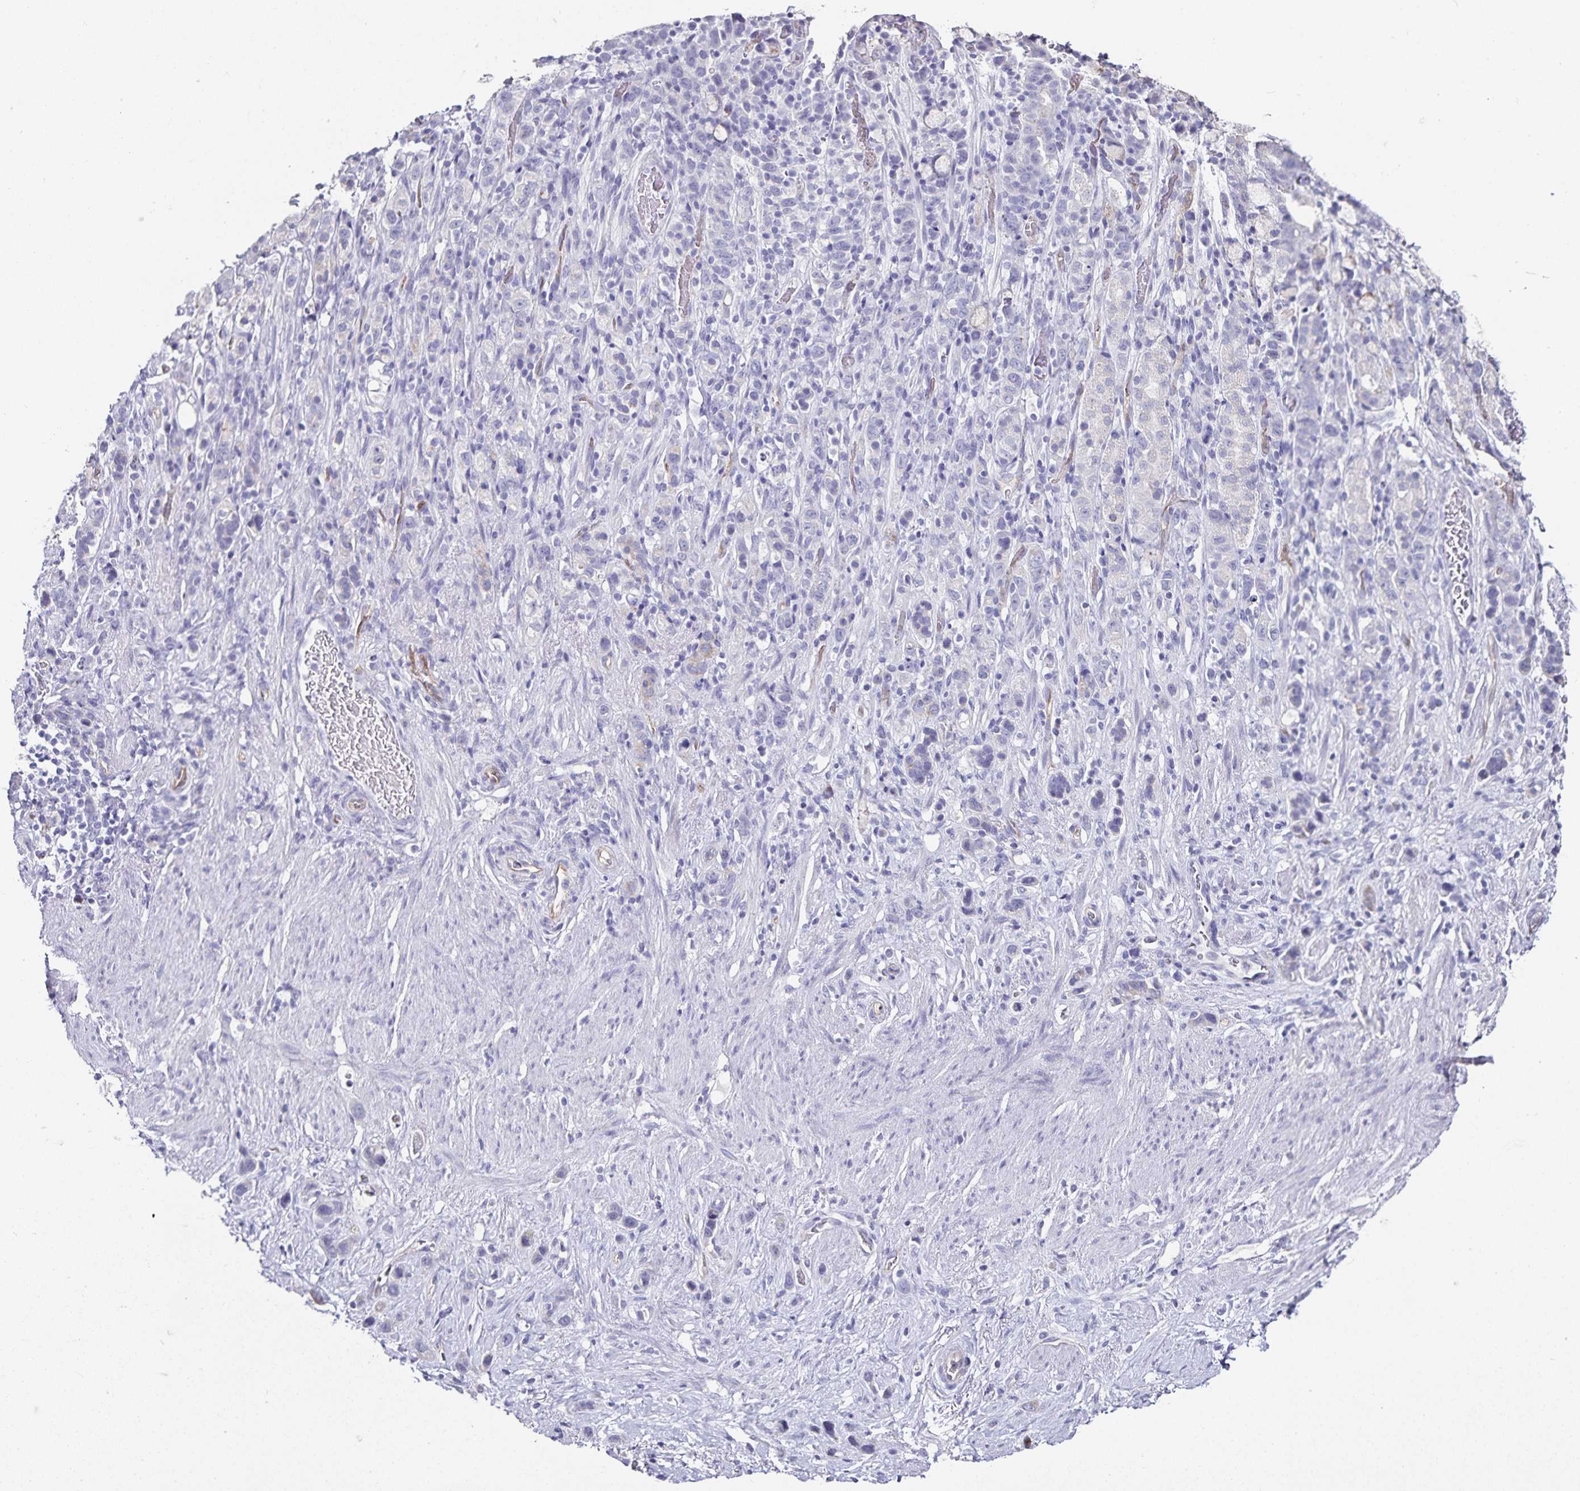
{"staining": {"intensity": "negative", "quantity": "none", "location": "none"}, "tissue": "stomach cancer", "cell_type": "Tumor cells", "image_type": "cancer", "snomed": [{"axis": "morphology", "description": "Adenocarcinoma, NOS"}, {"axis": "topography", "description": "Stomach"}], "caption": "An image of human stomach cancer is negative for staining in tumor cells.", "gene": "PODXL", "patient": {"sex": "female", "age": 65}}